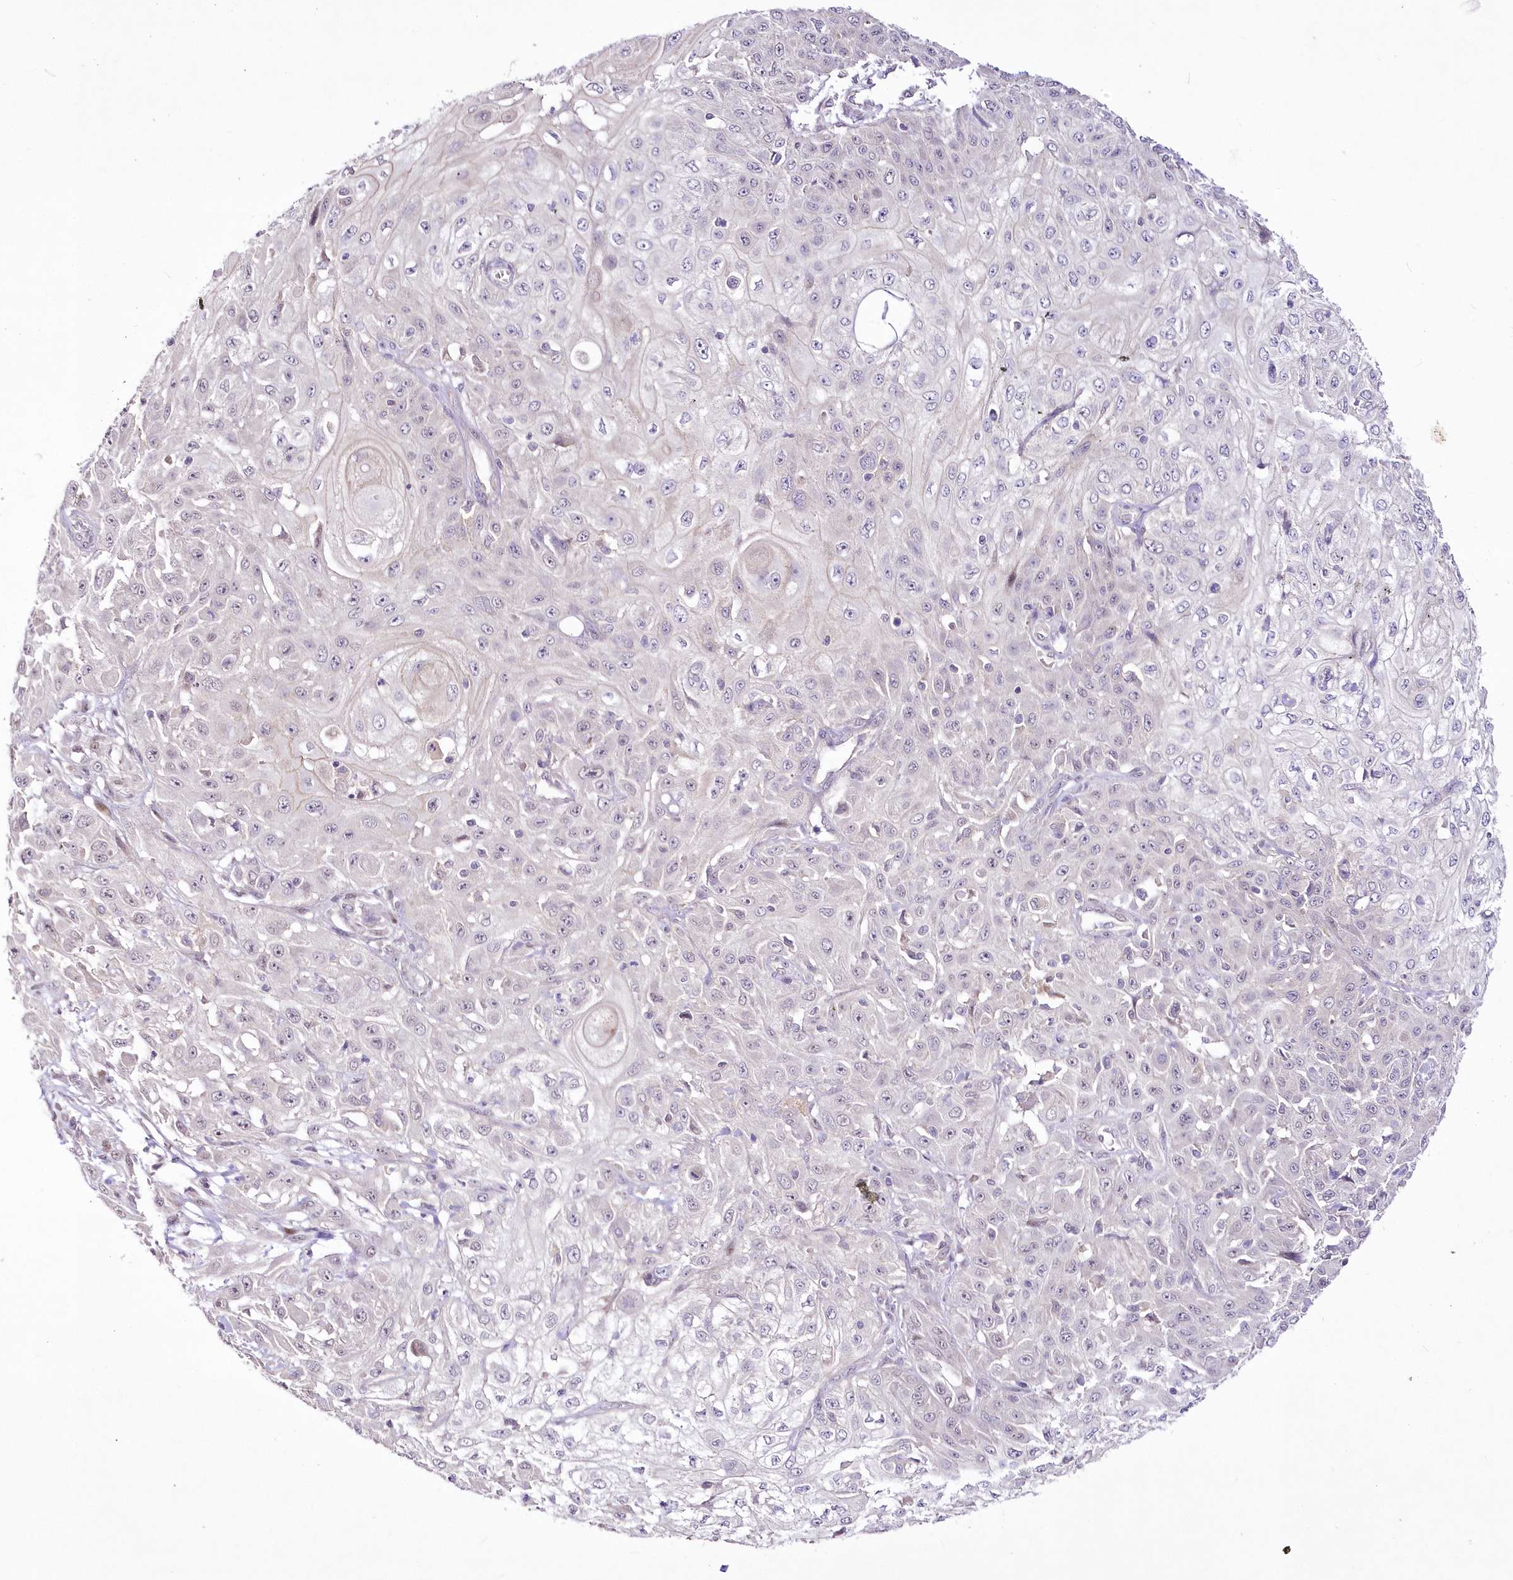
{"staining": {"intensity": "negative", "quantity": "none", "location": "none"}, "tissue": "skin cancer", "cell_type": "Tumor cells", "image_type": "cancer", "snomed": [{"axis": "morphology", "description": "Squamous cell carcinoma, NOS"}, {"axis": "morphology", "description": "Squamous cell carcinoma, metastatic, NOS"}, {"axis": "topography", "description": "Skin"}, {"axis": "topography", "description": "Lymph node"}], "caption": "Immunohistochemical staining of human metastatic squamous cell carcinoma (skin) demonstrates no significant staining in tumor cells.", "gene": "FAM241B", "patient": {"sex": "male", "age": 75}}